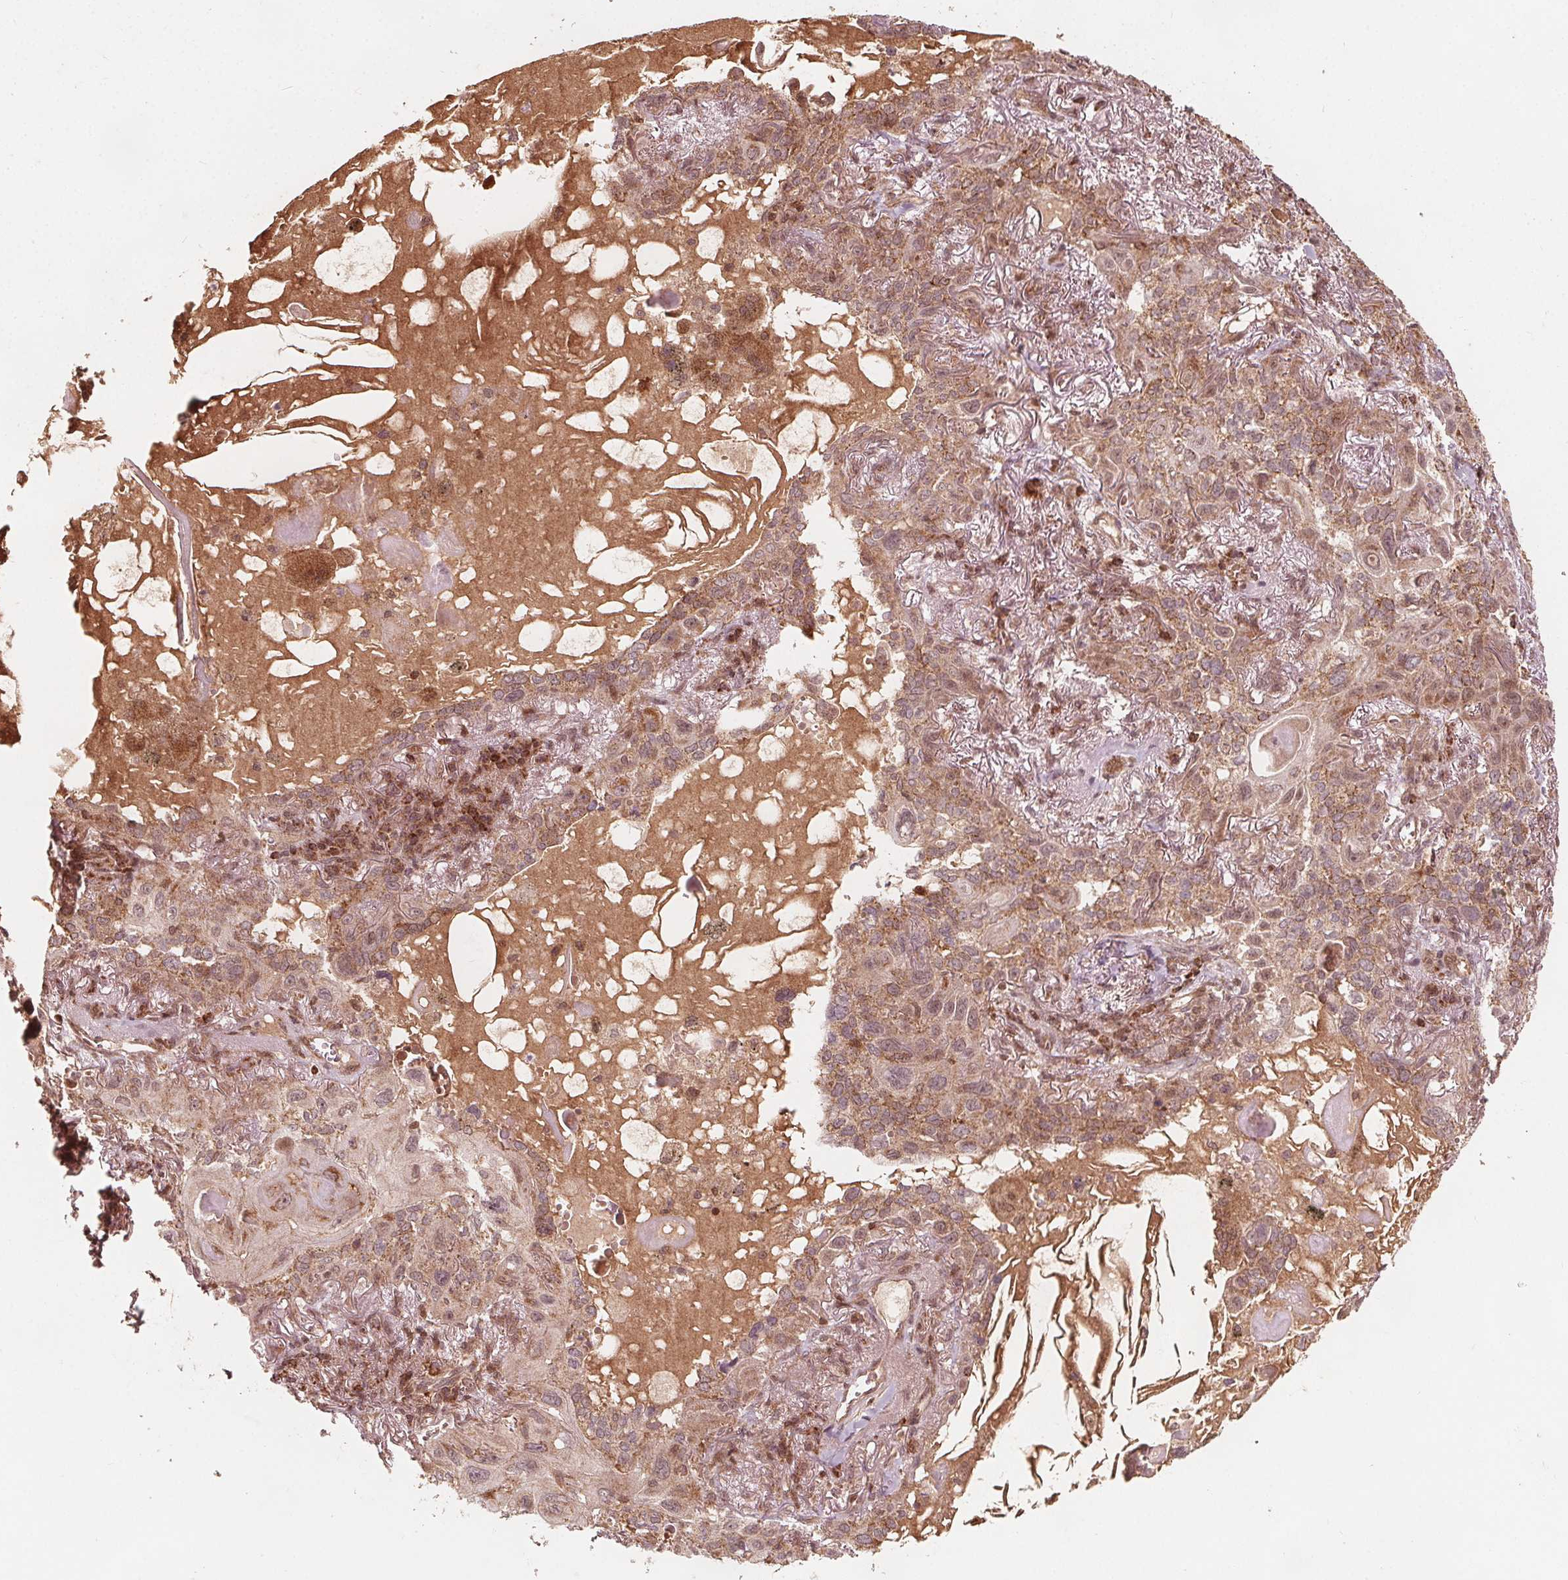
{"staining": {"intensity": "moderate", "quantity": ">75%", "location": "cytoplasmic/membranous"}, "tissue": "lung cancer", "cell_type": "Tumor cells", "image_type": "cancer", "snomed": [{"axis": "morphology", "description": "Squamous cell carcinoma, NOS"}, {"axis": "topography", "description": "Lung"}], "caption": "Immunohistochemical staining of lung cancer (squamous cell carcinoma) exhibits medium levels of moderate cytoplasmic/membranous protein expression in about >75% of tumor cells.", "gene": "AIP", "patient": {"sex": "male", "age": 79}}